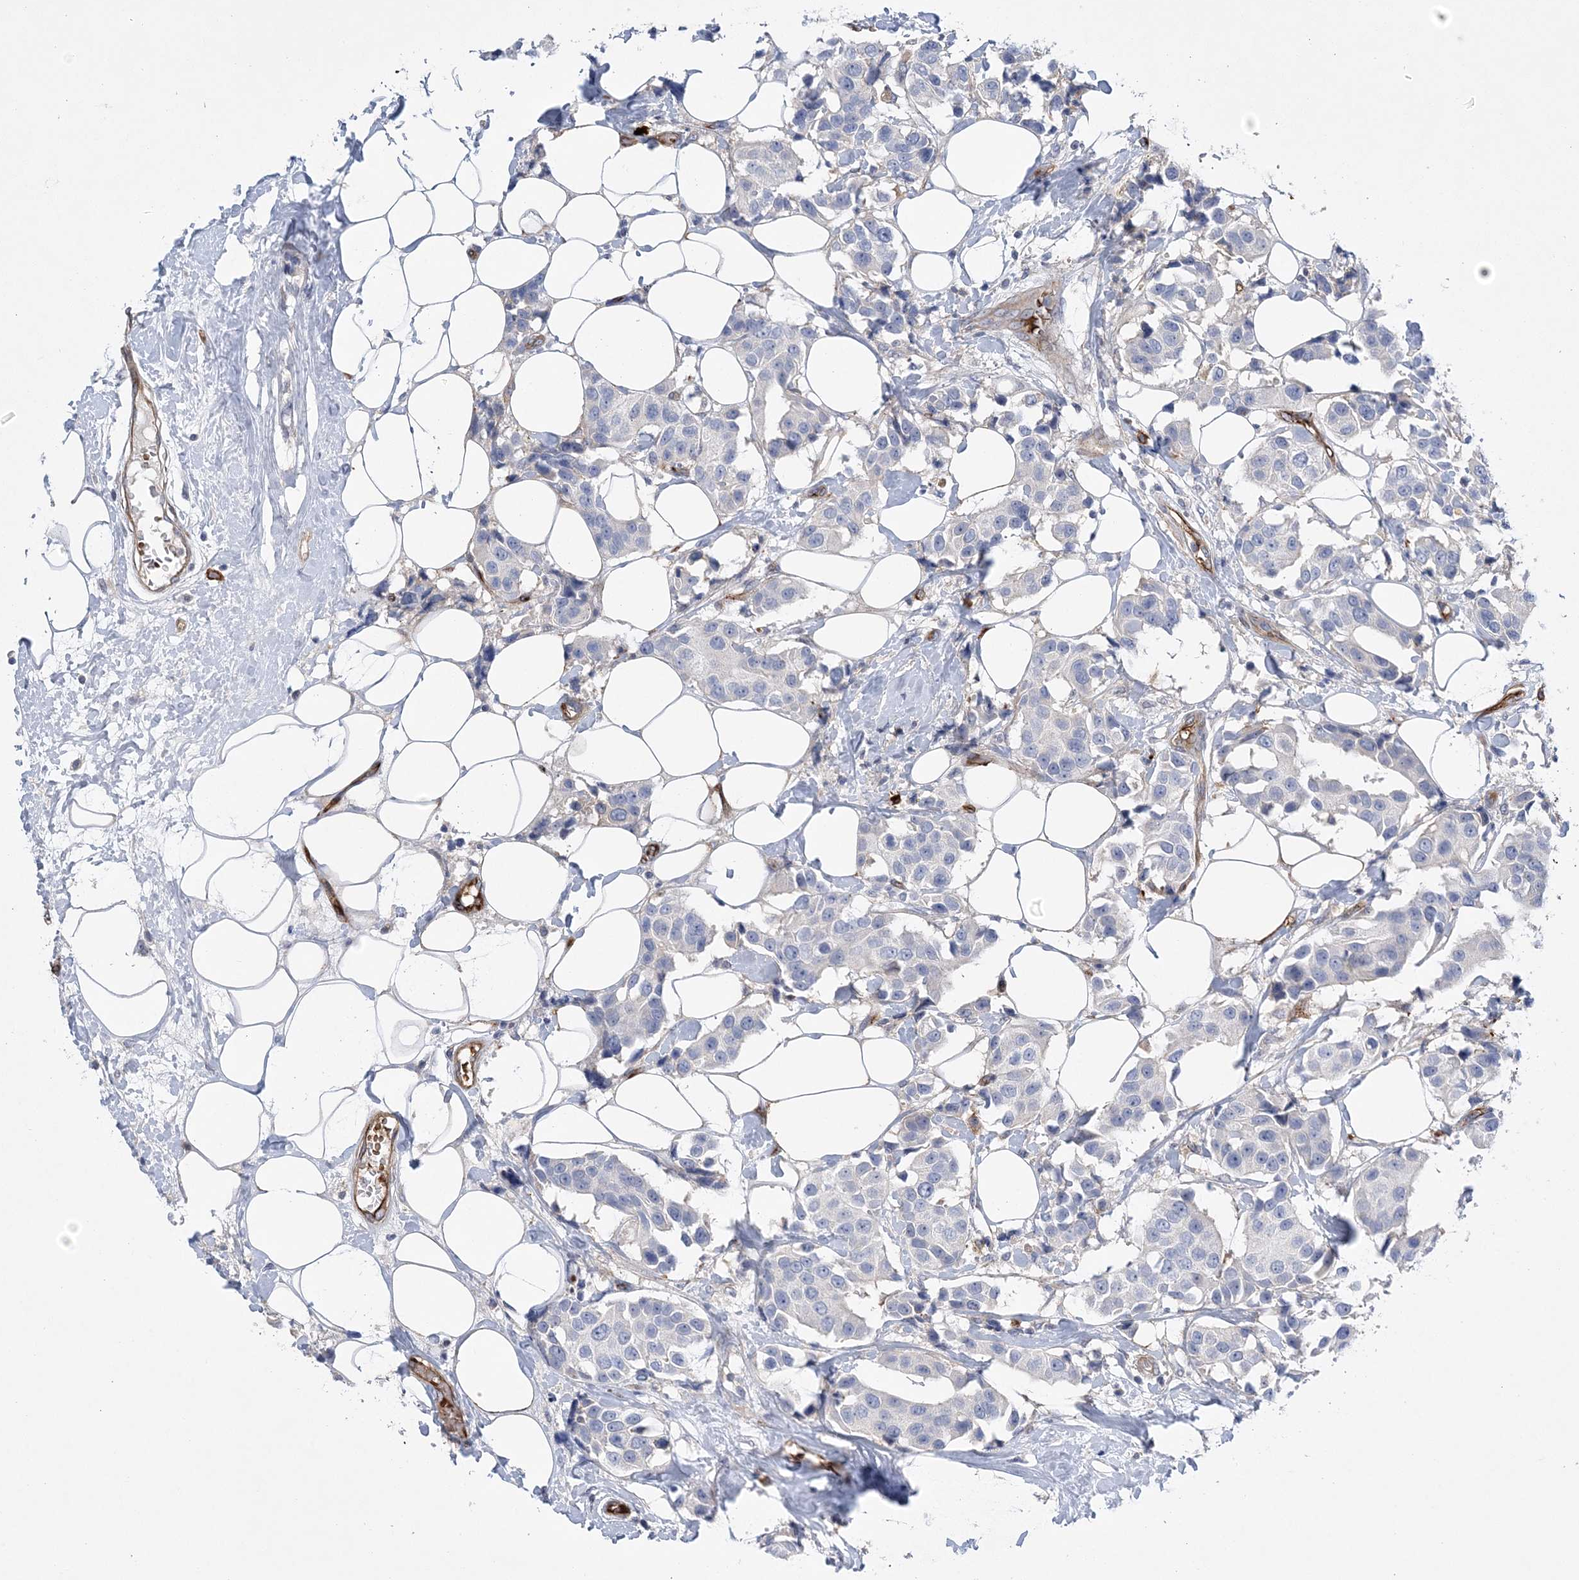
{"staining": {"intensity": "negative", "quantity": "none", "location": "none"}, "tissue": "breast cancer", "cell_type": "Tumor cells", "image_type": "cancer", "snomed": [{"axis": "morphology", "description": "Normal tissue, NOS"}, {"axis": "morphology", "description": "Duct carcinoma"}, {"axis": "topography", "description": "Breast"}], "caption": "High power microscopy photomicrograph of an IHC image of breast invasive ductal carcinoma, revealing no significant staining in tumor cells.", "gene": "CALN1", "patient": {"sex": "female", "age": 39}}